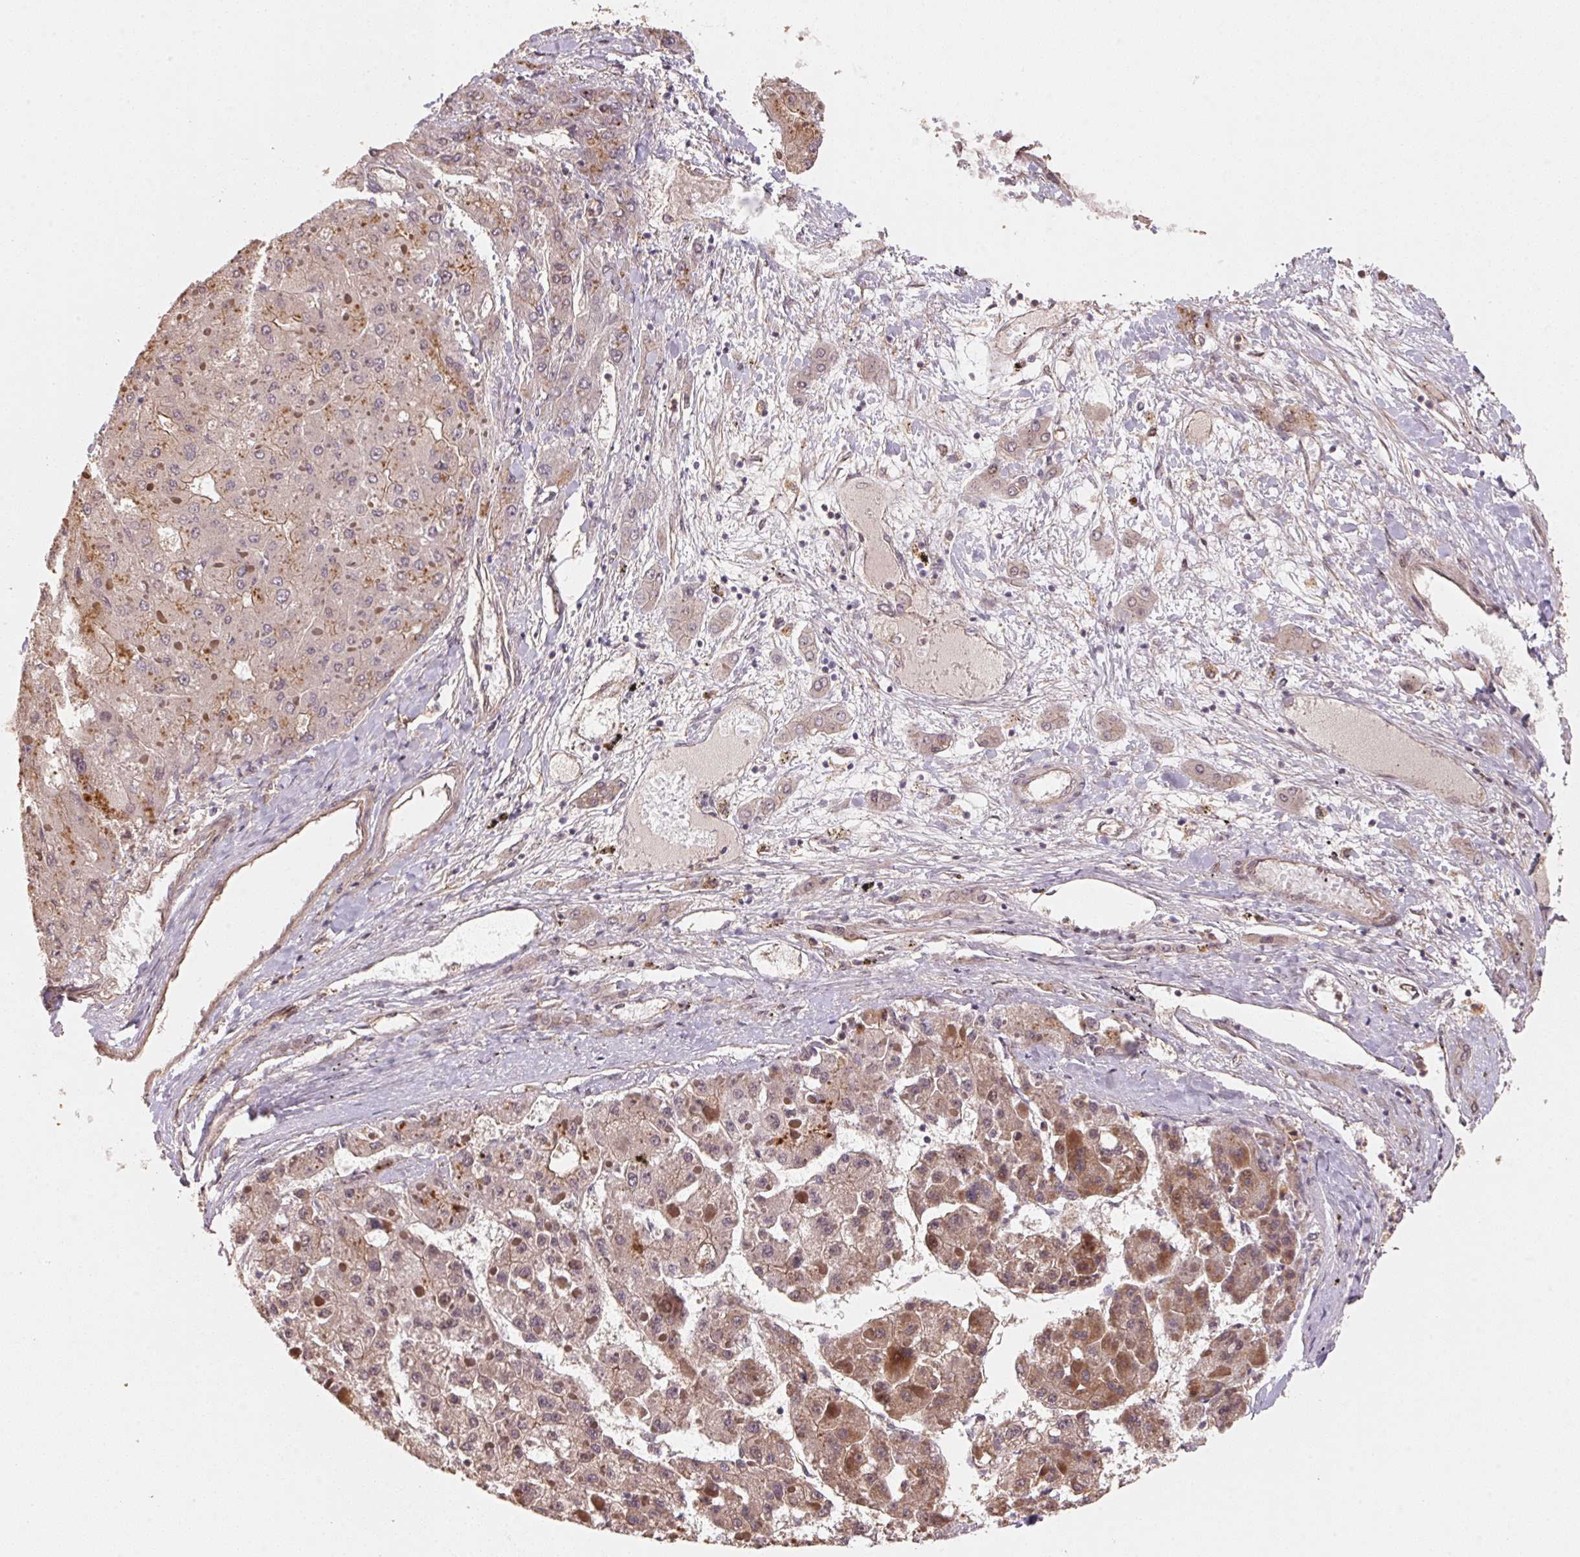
{"staining": {"intensity": "weak", "quantity": "25%-75%", "location": "cytoplasmic/membranous"}, "tissue": "liver cancer", "cell_type": "Tumor cells", "image_type": "cancer", "snomed": [{"axis": "morphology", "description": "Carcinoma, Hepatocellular, NOS"}, {"axis": "topography", "description": "Liver"}], "caption": "Brown immunohistochemical staining in hepatocellular carcinoma (liver) reveals weak cytoplasmic/membranous staining in about 25%-75% of tumor cells.", "gene": "TMEM222", "patient": {"sex": "female", "age": 73}}